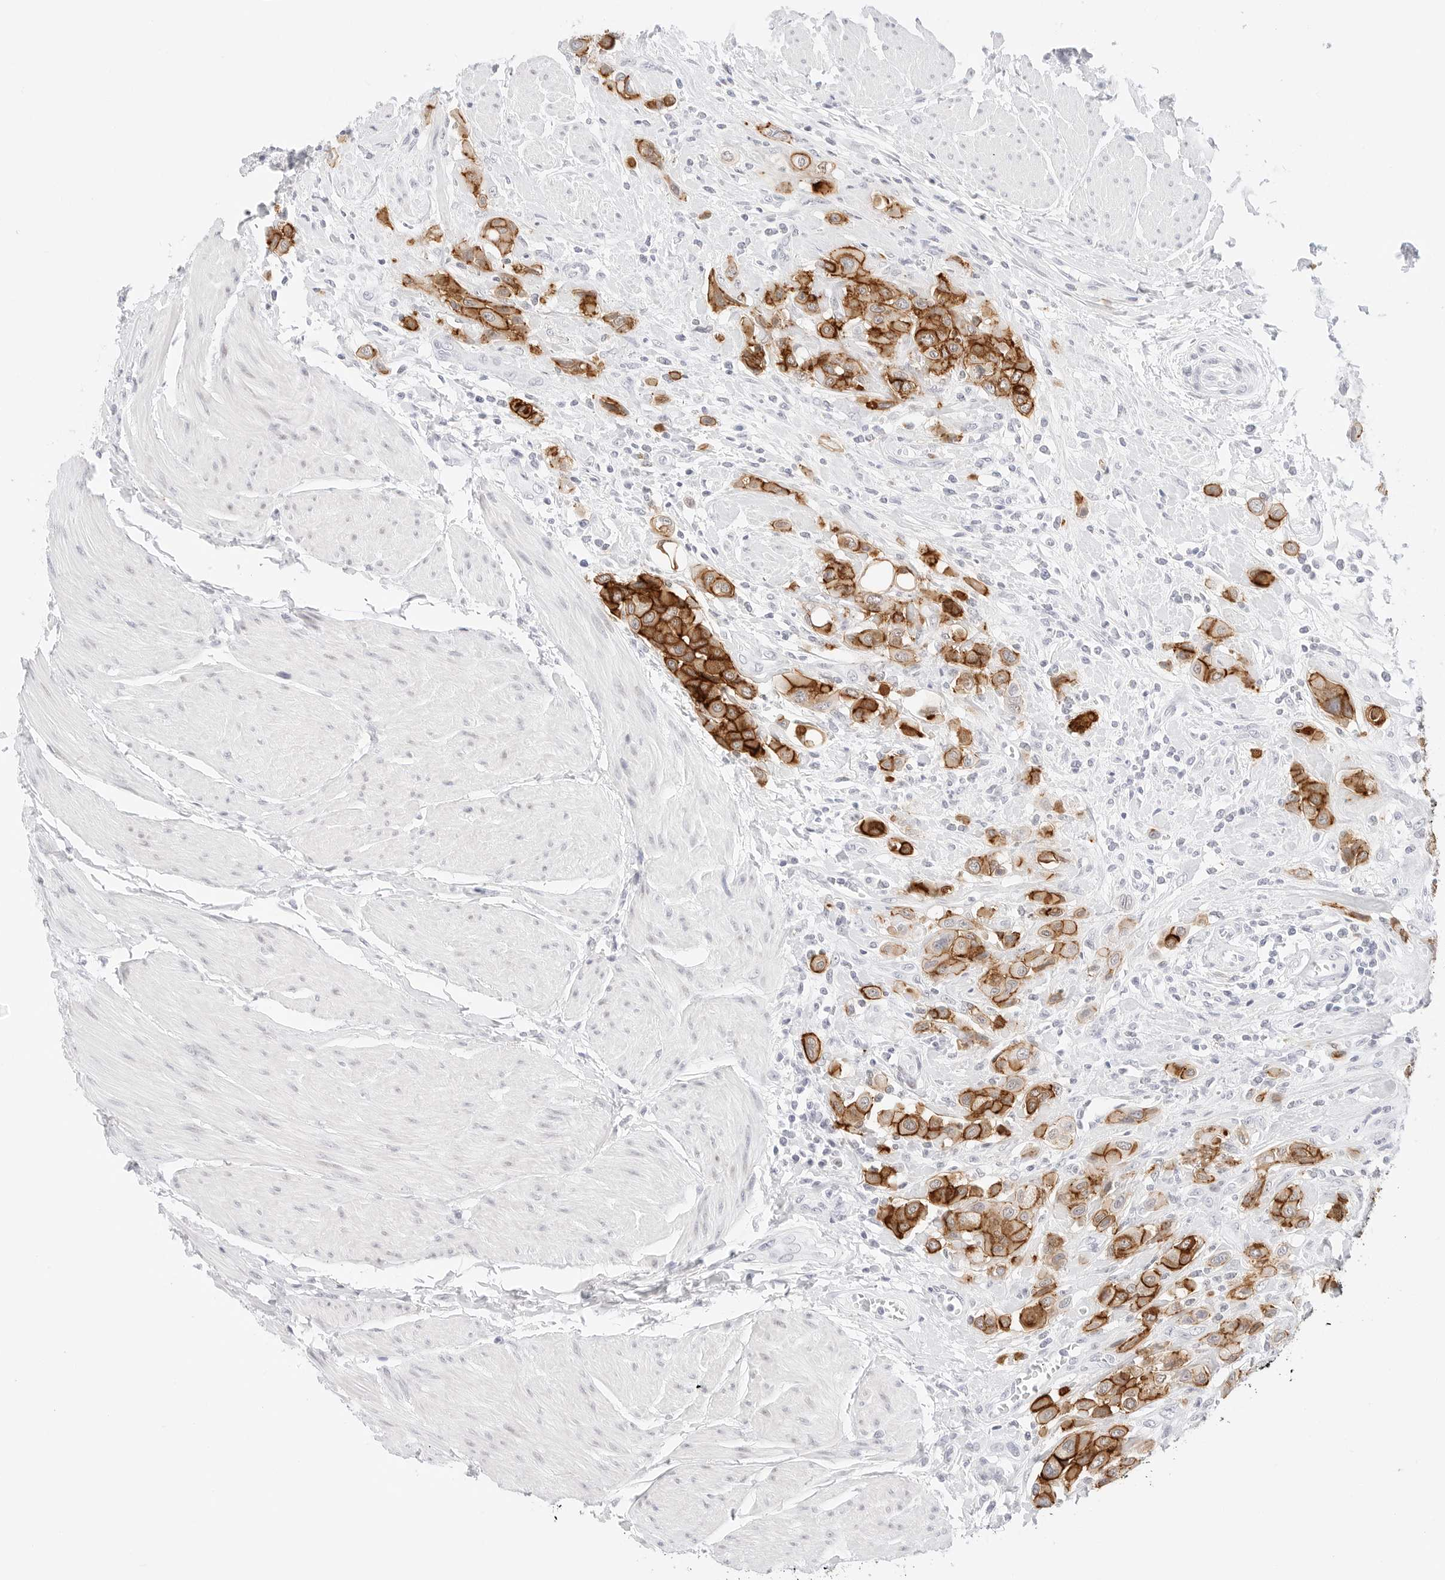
{"staining": {"intensity": "strong", "quantity": ">75%", "location": "cytoplasmic/membranous"}, "tissue": "urothelial cancer", "cell_type": "Tumor cells", "image_type": "cancer", "snomed": [{"axis": "morphology", "description": "Urothelial carcinoma, High grade"}, {"axis": "topography", "description": "Urinary bladder"}], "caption": "Urothelial carcinoma (high-grade) stained with a protein marker displays strong staining in tumor cells.", "gene": "CDH1", "patient": {"sex": "male", "age": 50}}